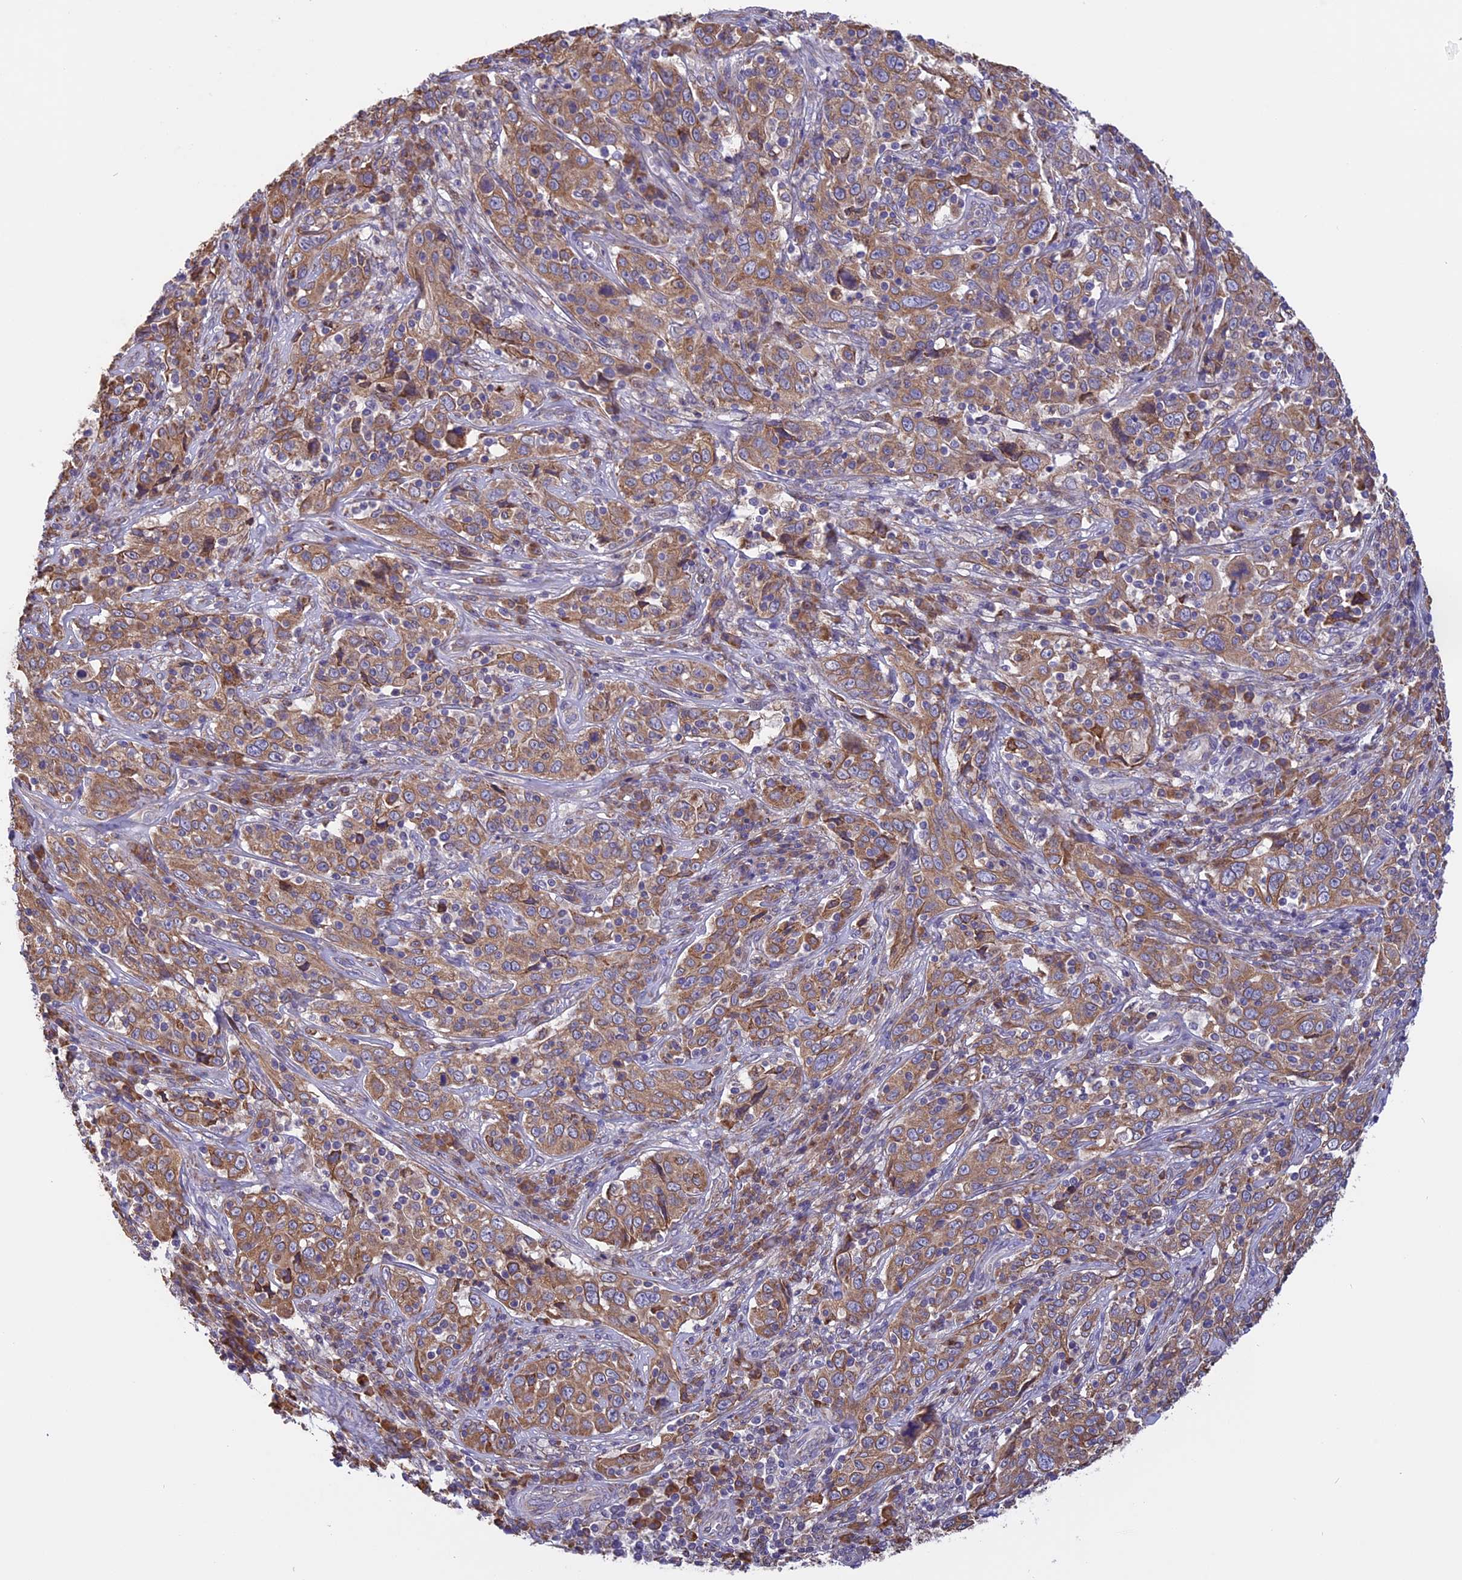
{"staining": {"intensity": "moderate", "quantity": ">75%", "location": "cytoplasmic/membranous"}, "tissue": "cervical cancer", "cell_type": "Tumor cells", "image_type": "cancer", "snomed": [{"axis": "morphology", "description": "Squamous cell carcinoma, NOS"}, {"axis": "topography", "description": "Cervix"}], "caption": "Protein staining by IHC shows moderate cytoplasmic/membranous positivity in about >75% of tumor cells in cervical squamous cell carcinoma.", "gene": "DMRTA2", "patient": {"sex": "female", "age": 46}}